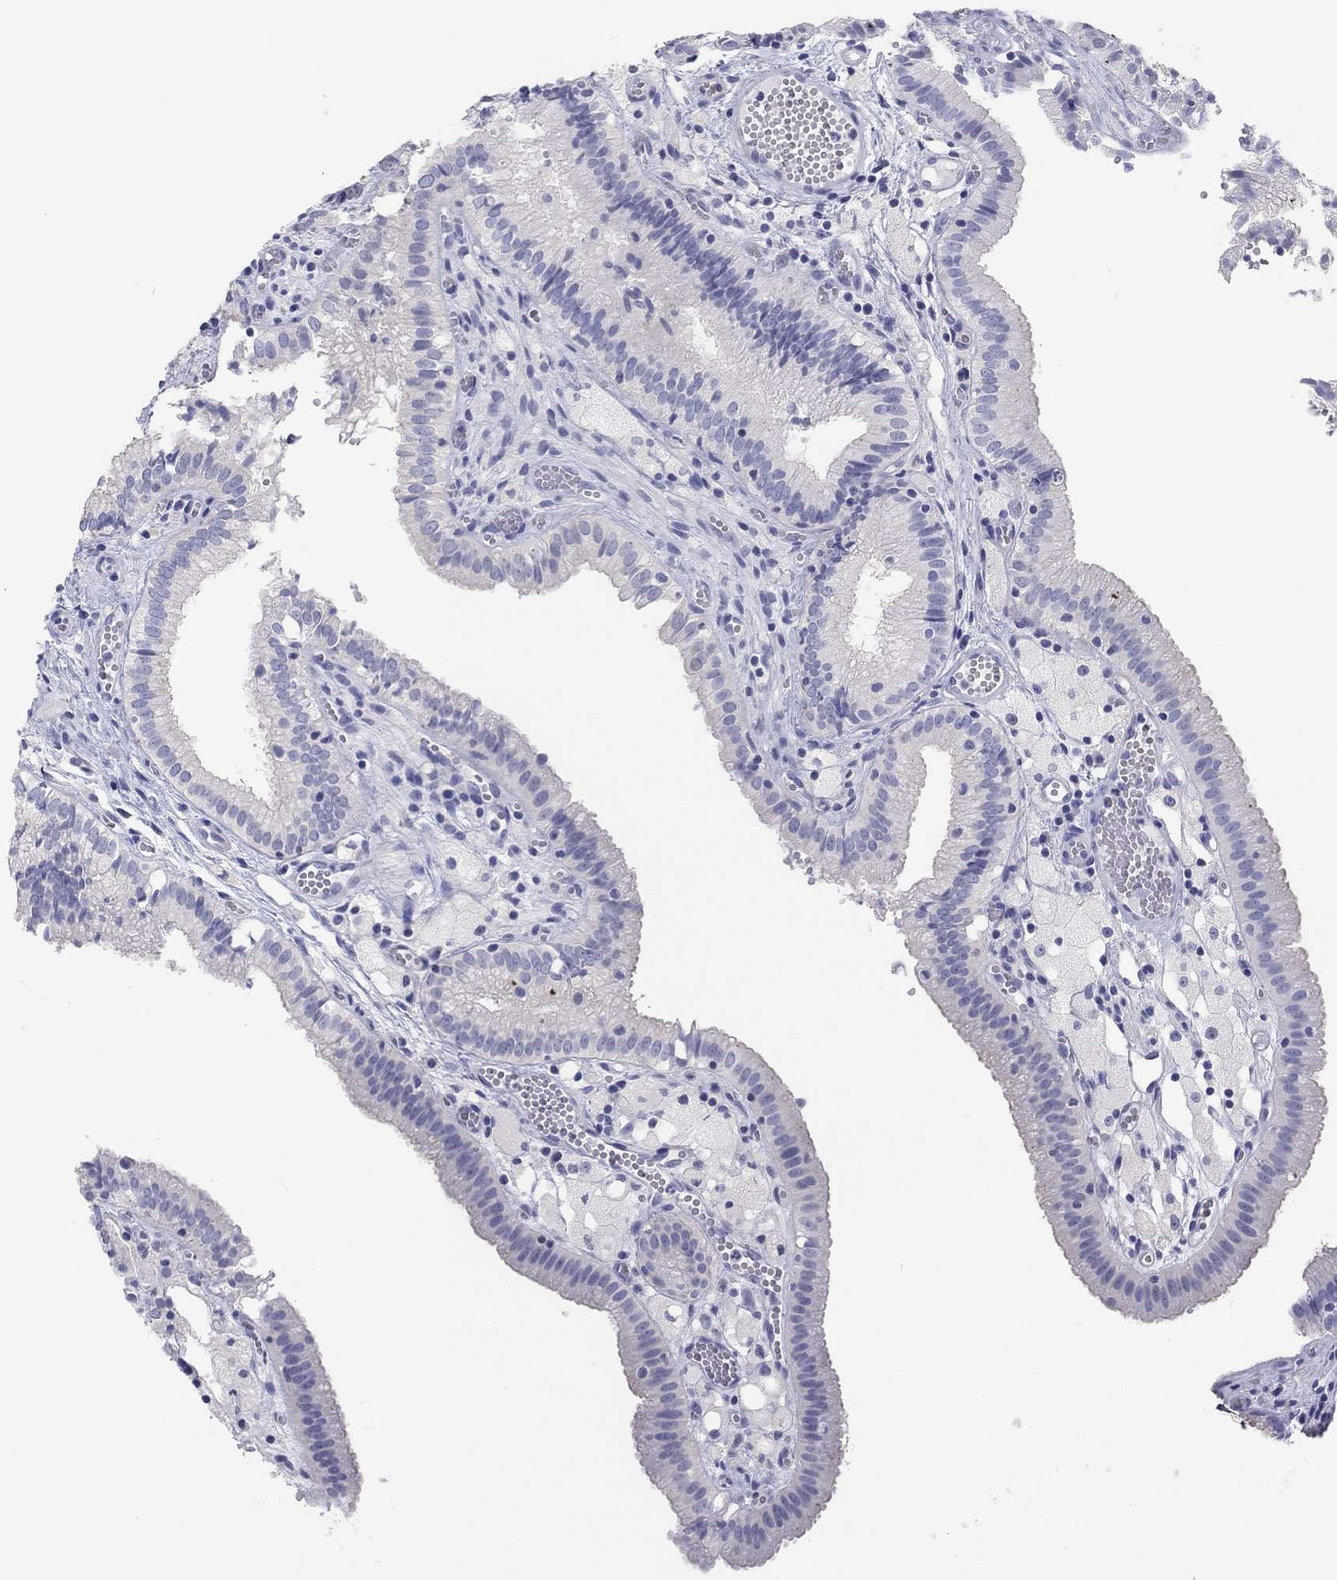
{"staining": {"intensity": "negative", "quantity": "none", "location": "none"}, "tissue": "gallbladder", "cell_type": "Glandular cells", "image_type": "normal", "snomed": [{"axis": "morphology", "description": "Normal tissue, NOS"}, {"axis": "topography", "description": "Gallbladder"}], "caption": "Immunohistochemistry (IHC) of normal gallbladder reveals no expression in glandular cells.", "gene": "CPNE6", "patient": {"sex": "female", "age": 24}}